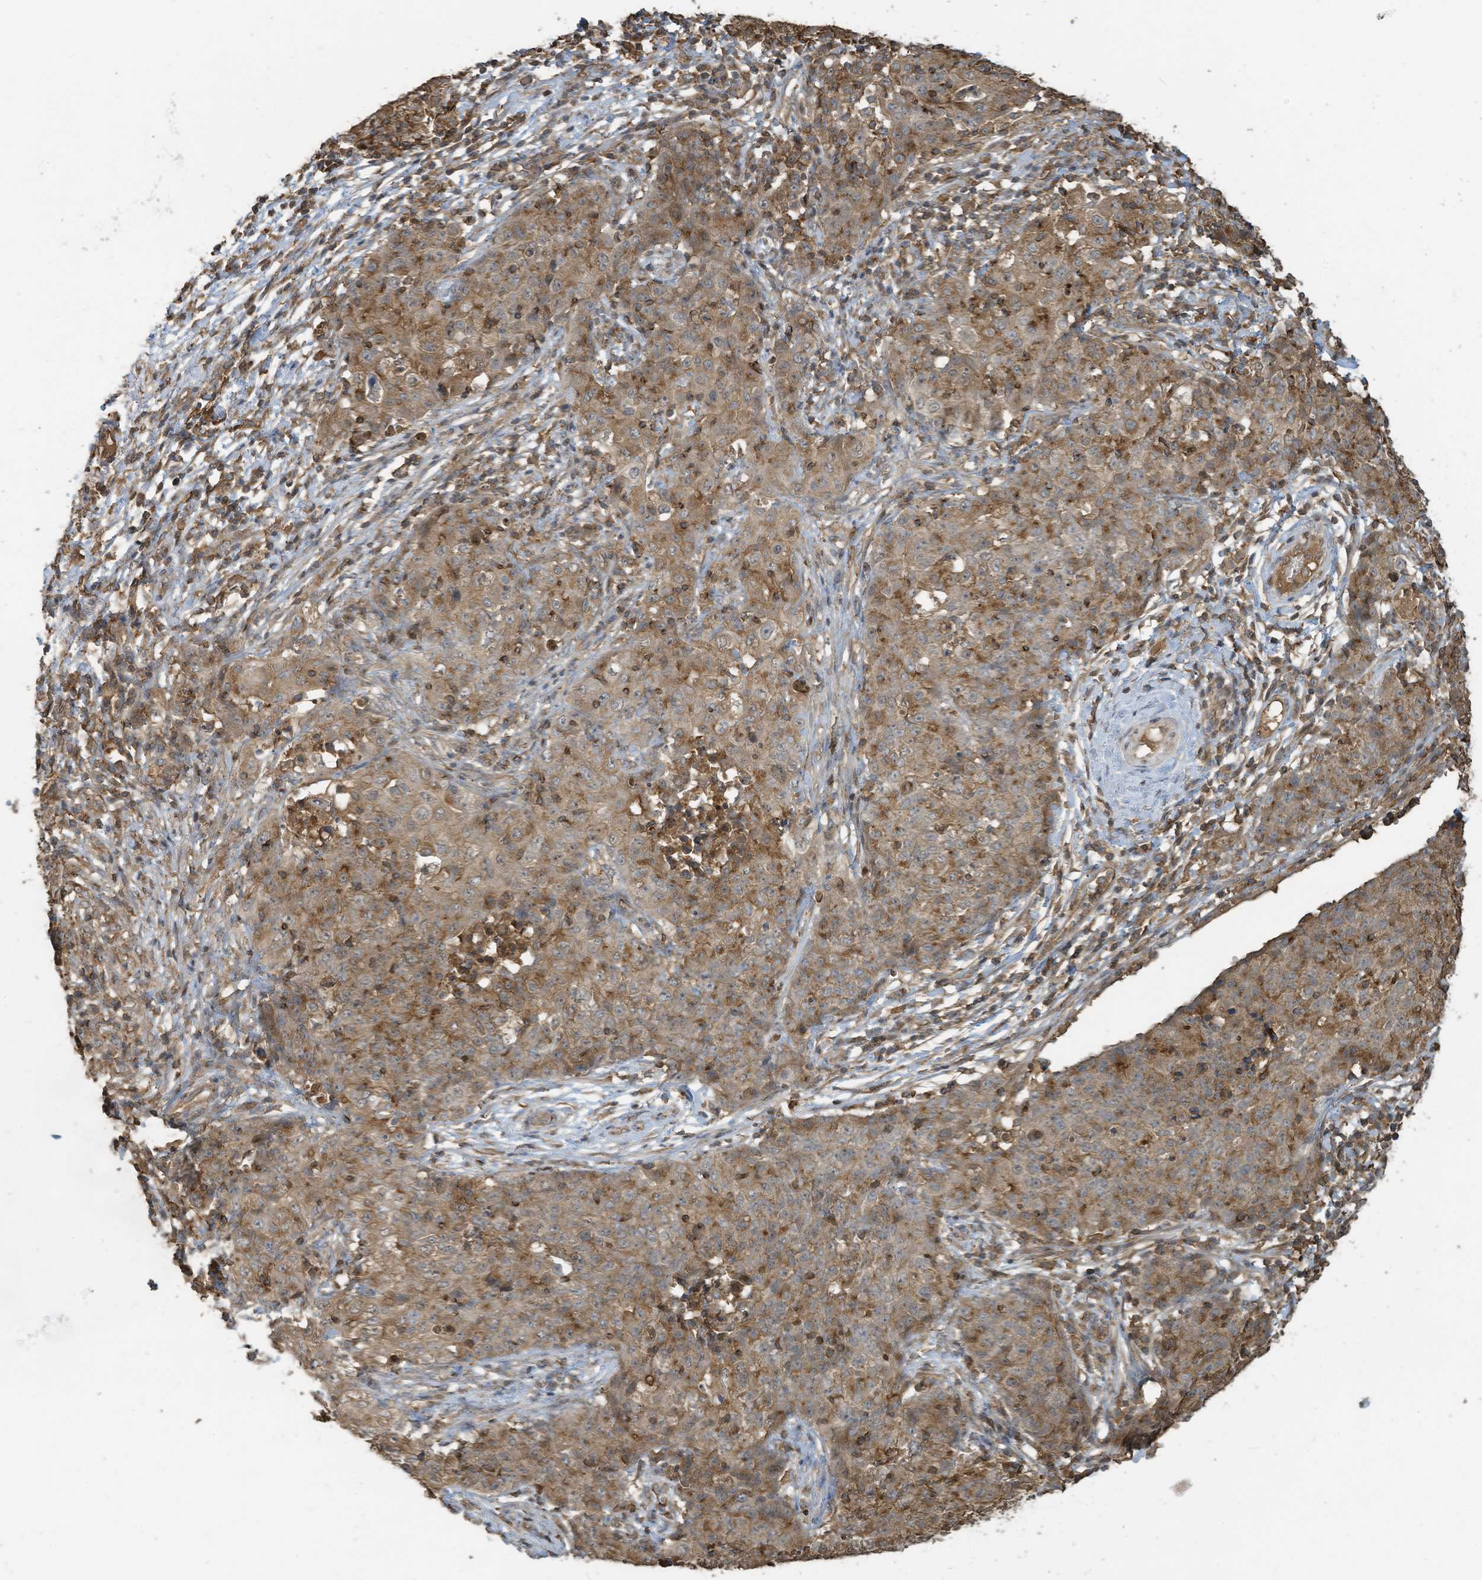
{"staining": {"intensity": "moderate", "quantity": ">75%", "location": "cytoplasmic/membranous"}, "tissue": "ovarian cancer", "cell_type": "Tumor cells", "image_type": "cancer", "snomed": [{"axis": "morphology", "description": "Carcinoma, endometroid"}, {"axis": "topography", "description": "Ovary"}], "caption": "Brown immunohistochemical staining in human ovarian endometroid carcinoma demonstrates moderate cytoplasmic/membranous positivity in approximately >75% of tumor cells.", "gene": "COX10", "patient": {"sex": "female", "age": 42}}